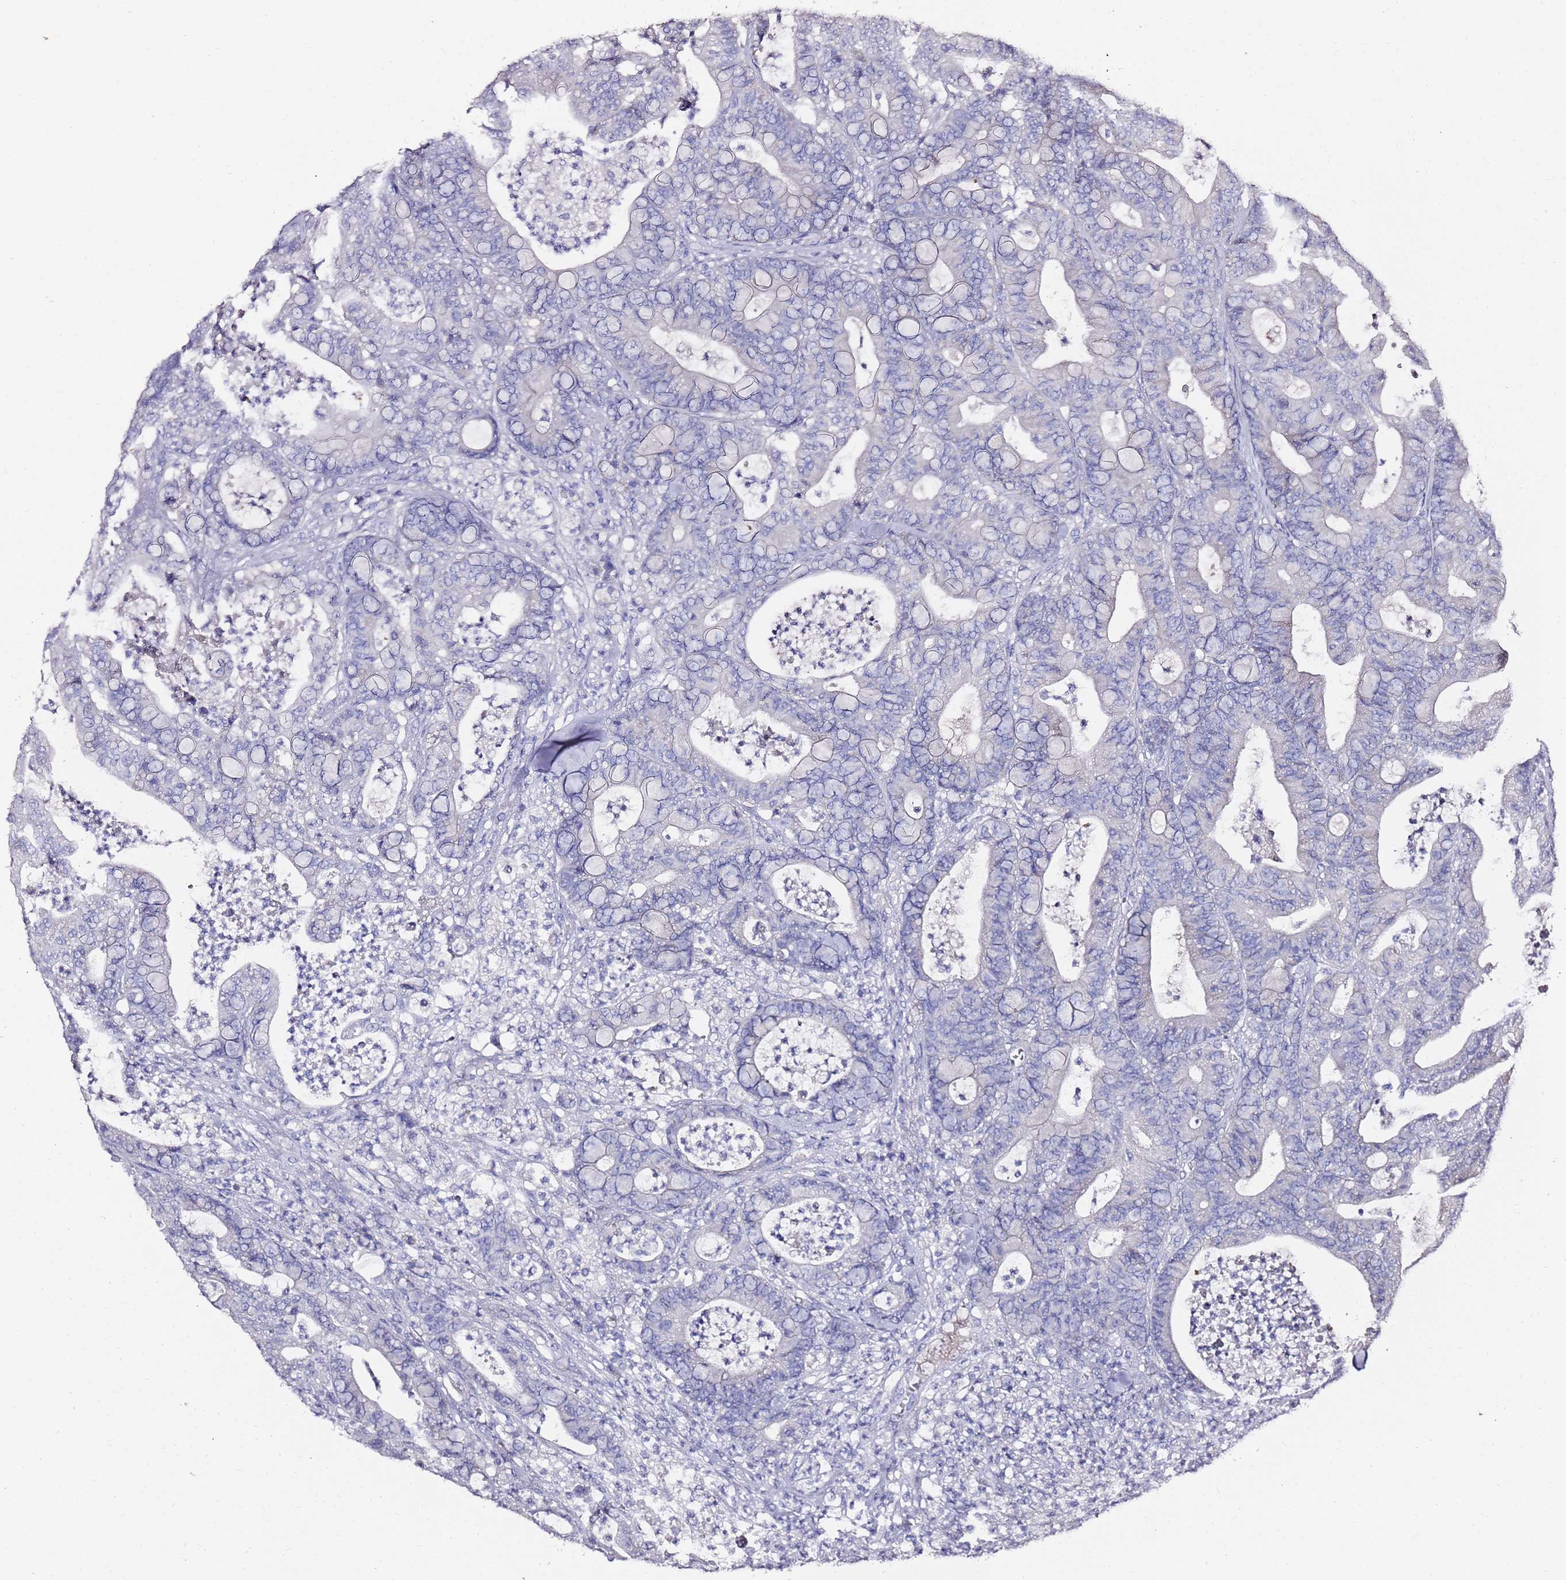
{"staining": {"intensity": "negative", "quantity": "none", "location": "none"}, "tissue": "colorectal cancer", "cell_type": "Tumor cells", "image_type": "cancer", "snomed": [{"axis": "morphology", "description": "Adenocarcinoma, NOS"}, {"axis": "topography", "description": "Colon"}], "caption": "An image of colorectal cancer stained for a protein shows no brown staining in tumor cells. Brightfield microscopy of IHC stained with DAB (3,3'-diaminobenzidine) (brown) and hematoxylin (blue), captured at high magnification.", "gene": "MYBPC3", "patient": {"sex": "female", "age": 84}}